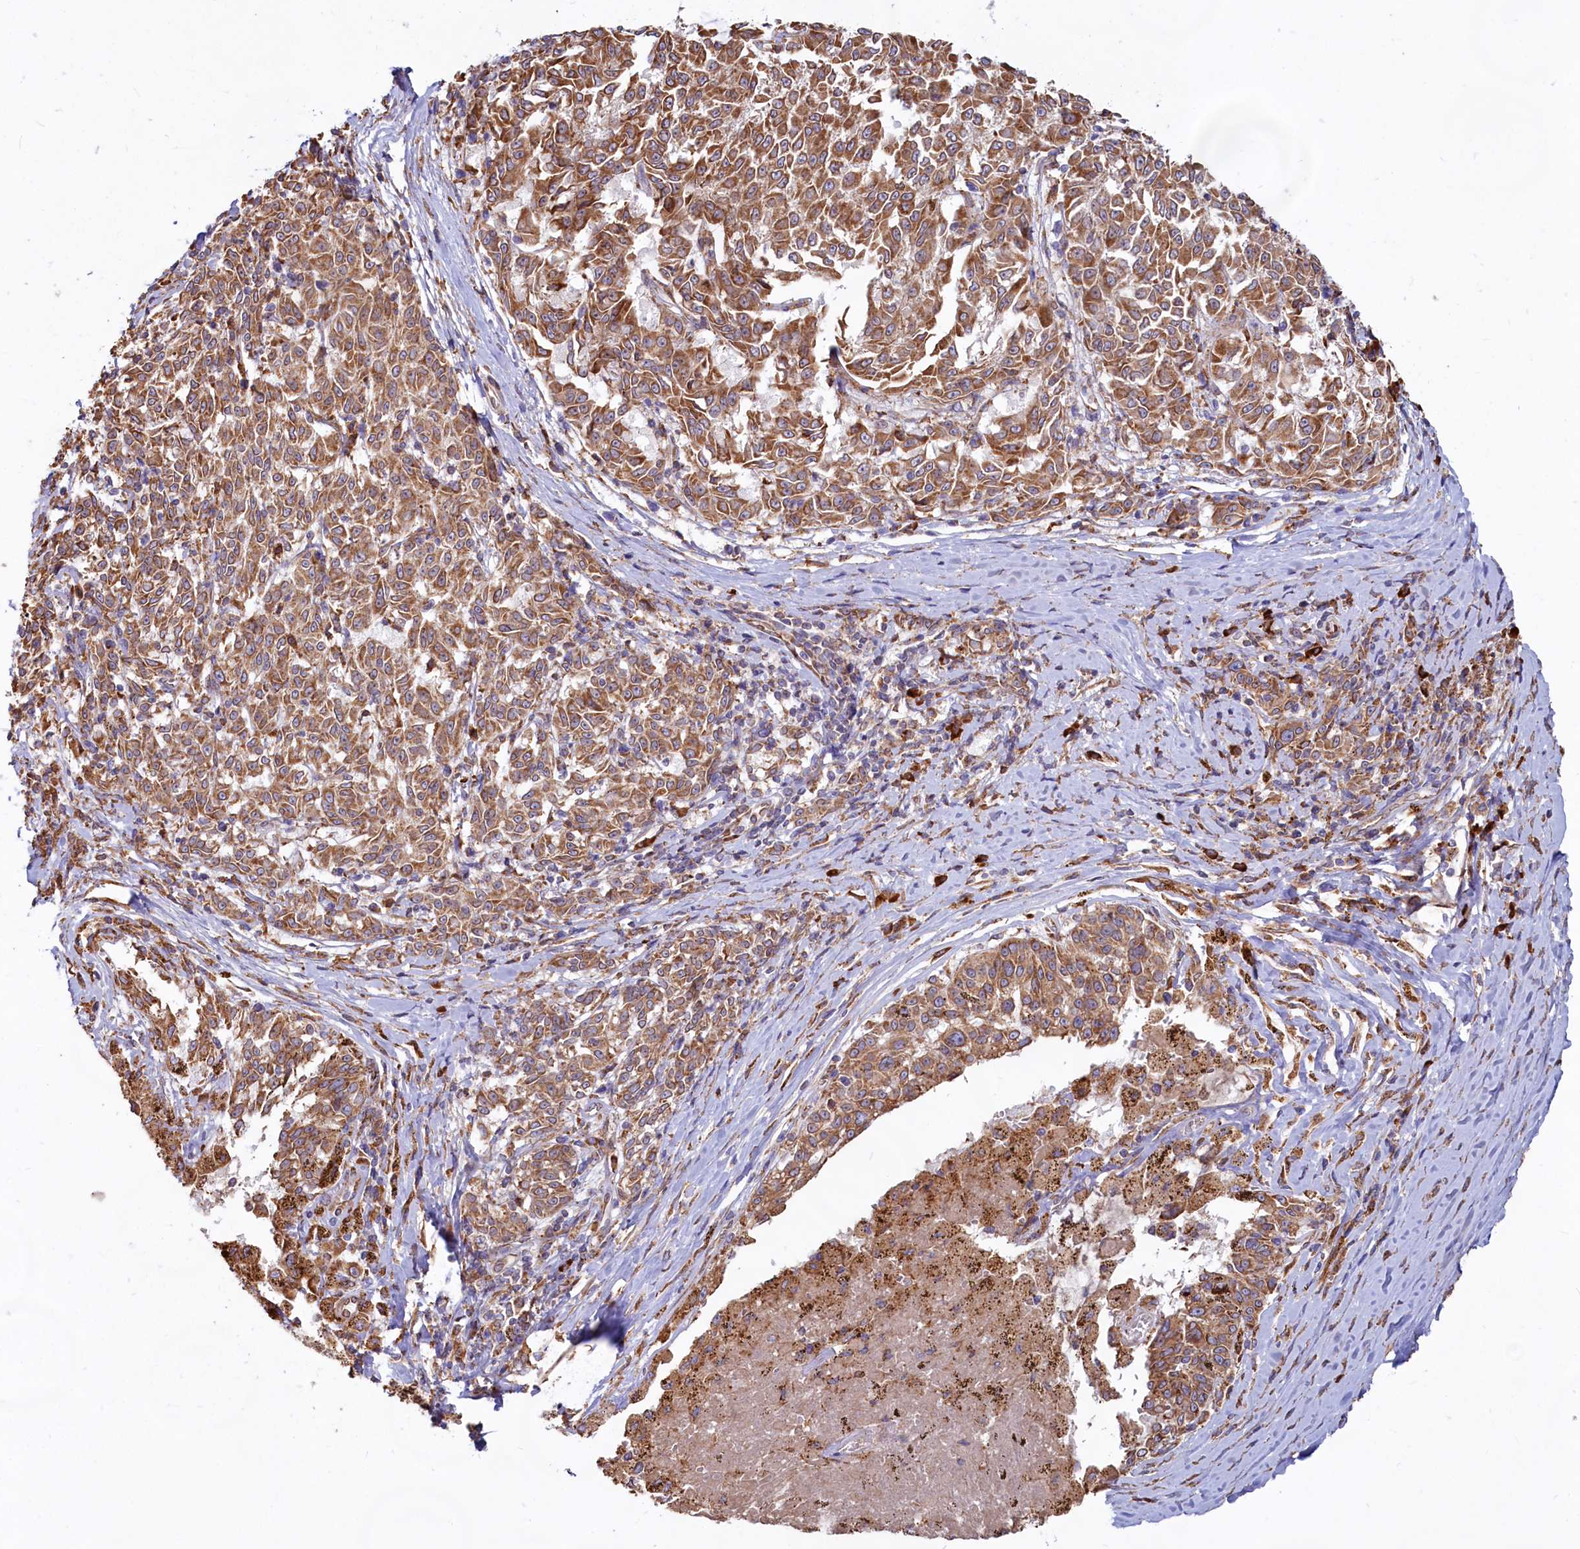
{"staining": {"intensity": "moderate", "quantity": ">75%", "location": "cytoplasmic/membranous"}, "tissue": "melanoma", "cell_type": "Tumor cells", "image_type": "cancer", "snomed": [{"axis": "morphology", "description": "Malignant melanoma, NOS"}, {"axis": "topography", "description": "Skin"}], "caption": "The micrograph demonstrates immunohistochemical staining of melanoma. There is moderate cytoplasmic/membranous expression is appreciated in about >75% of tumor cells. Nuclei are stained in blue.", "gene": "TBC1D19", "patient": {"sex": "female", "age": 72}}